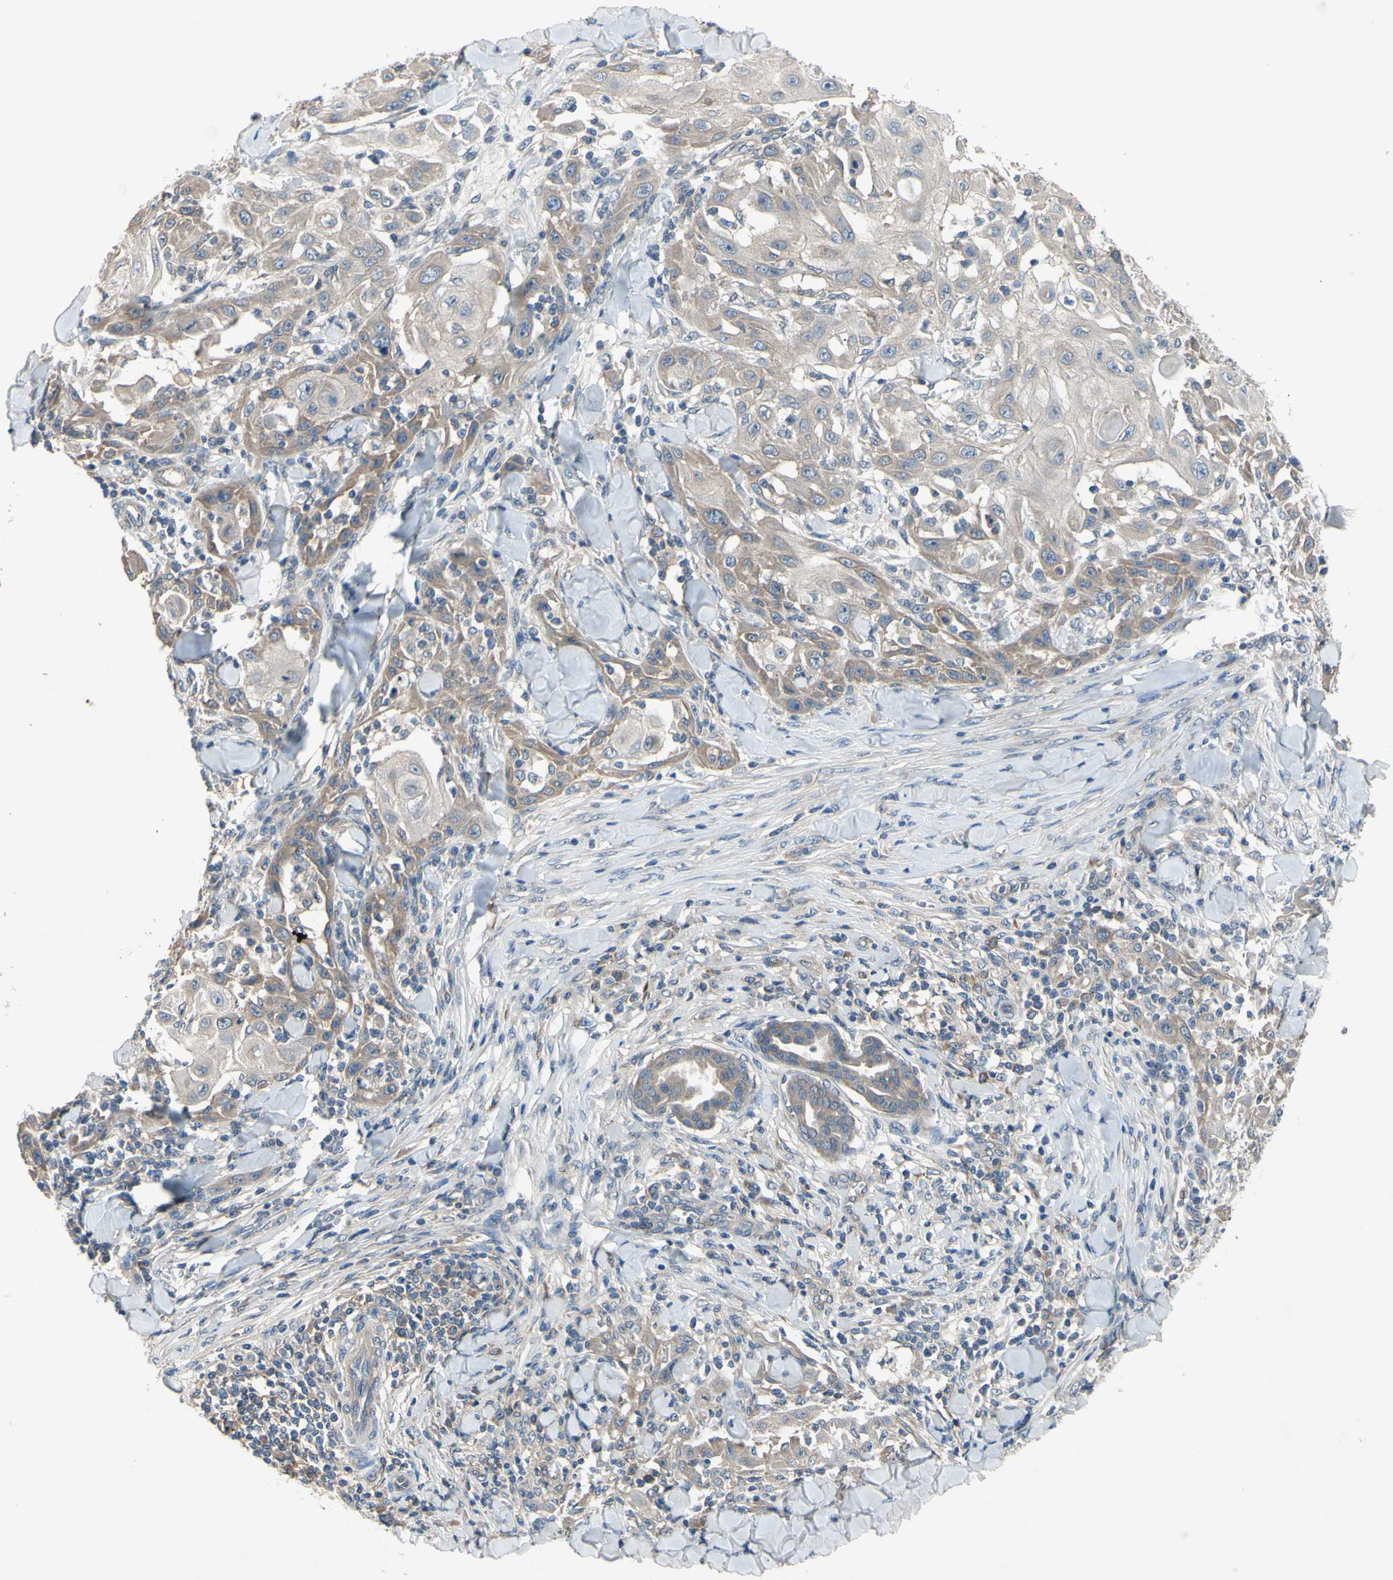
{"staining": {"intensity": "moderate", "quantity": ">75%", "location": "cytoplasmic/membranous"}, "tissue": "skin cancer", "cell_type": "Tumor cells", "image_type": "cancer", "snomed": [{"axis": "morphology", "description": "Squamous cell carcinoma, NOS"}, {"axis": "topography", "description": "Skin"}], "caption": "Moderate cytoplasmic/membranous protein expression is appreciated in about >75% of tumor cells in skin cancer (squamous cell carcinoma).", "gene": "HILPDA", "patient": {"sex": "male", "age": 24}}